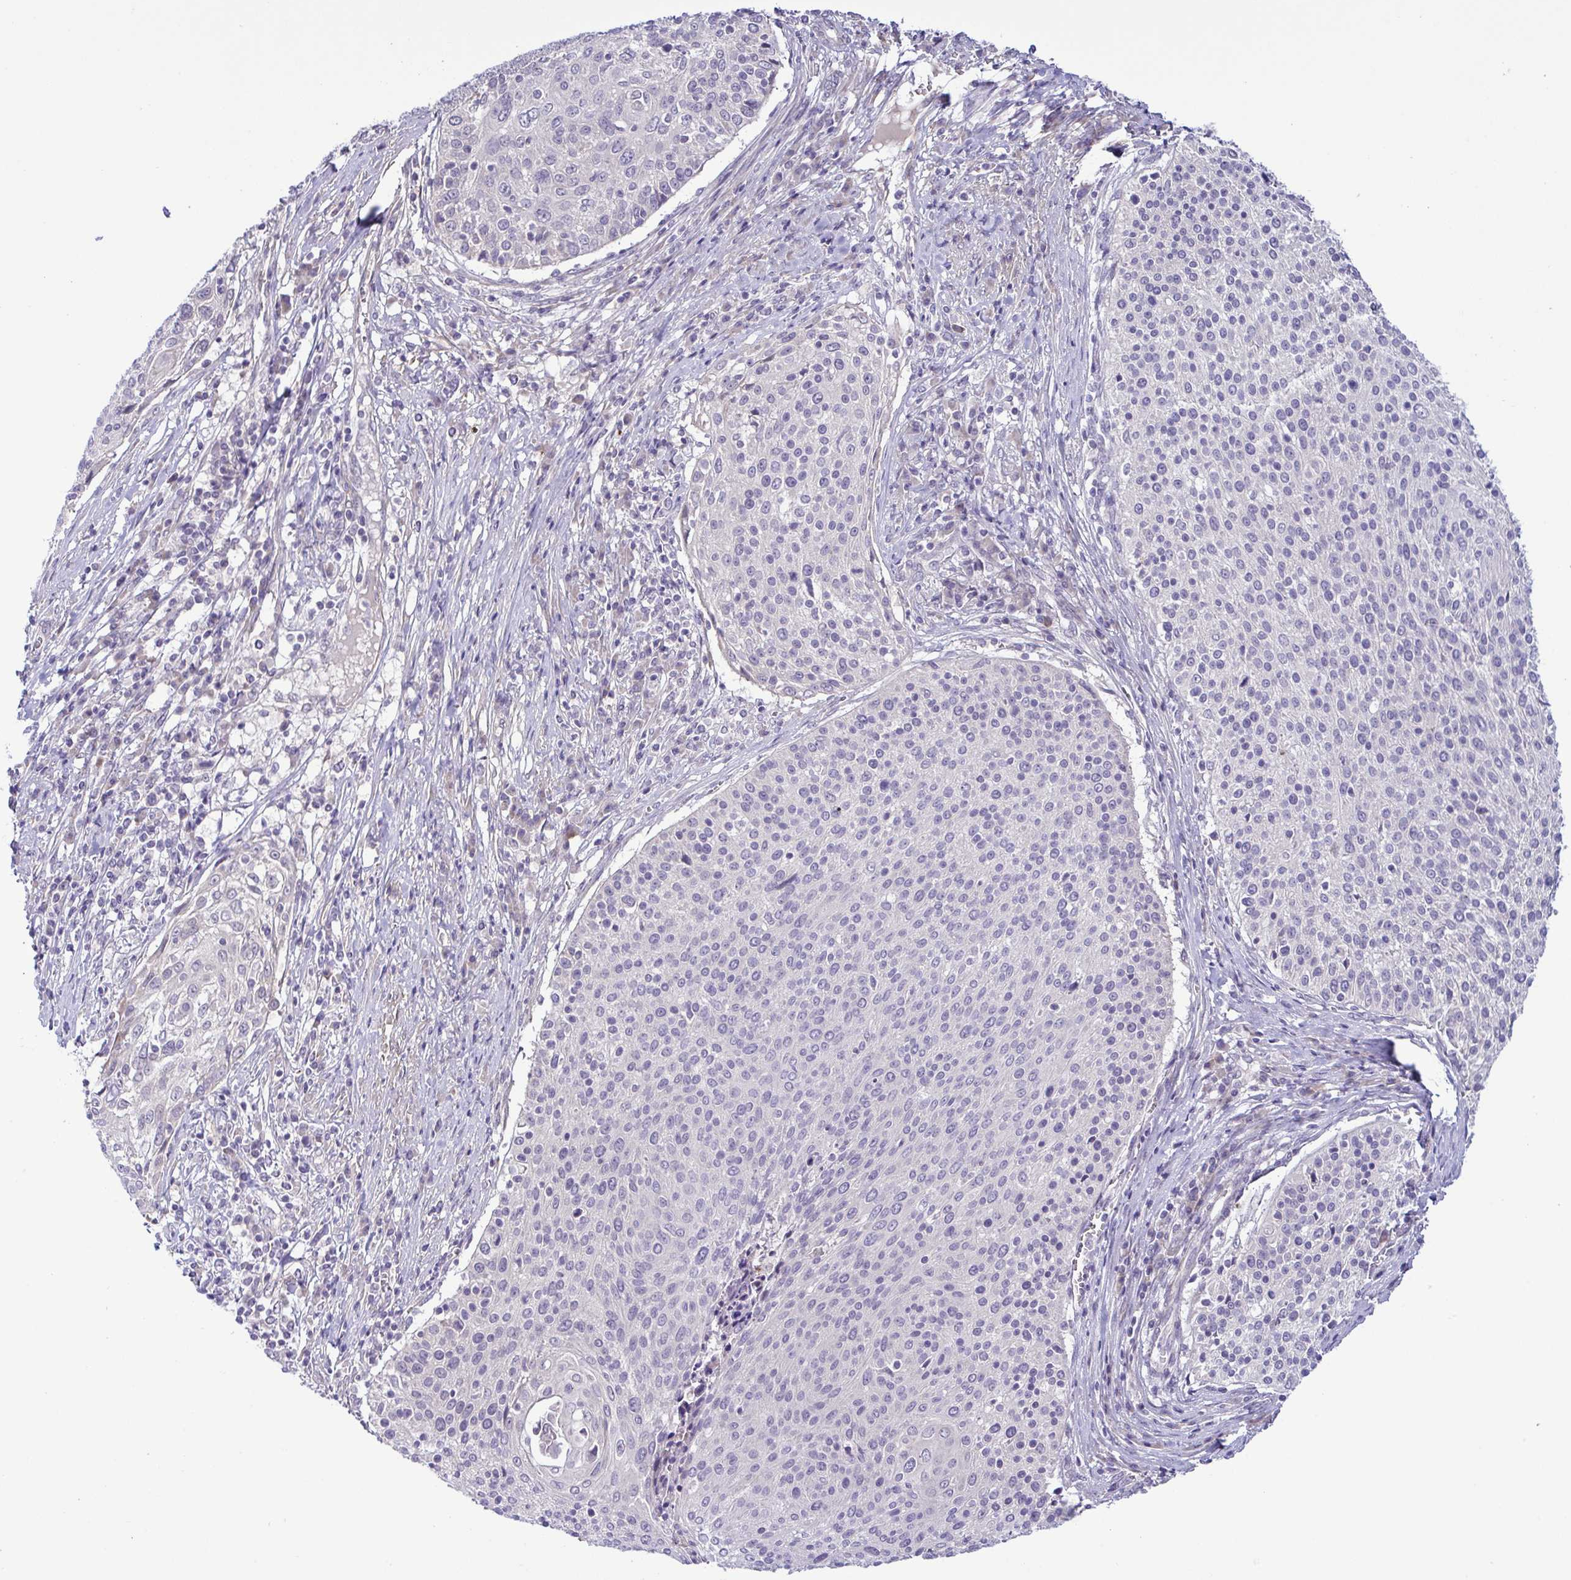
{"staining": {"intensity": "negative", "quantity": "none", "location": "none"}, "tissue": "cervical cancer", "cell_type": "Tumor cells", "image_type": "cancer", "snomed": [{"axis": "morphology", "description": "Squamous cell carcinoma, NOS"}, {"axis": "topography", "description": "Cervix"}], "caption": "Protein analysis of squamous cell carcinoma (cervical) demonstrates no significant expression in tumor cells.", "gene": "SYNPO2L", "patient": {"sex": "female", "age": 31}}